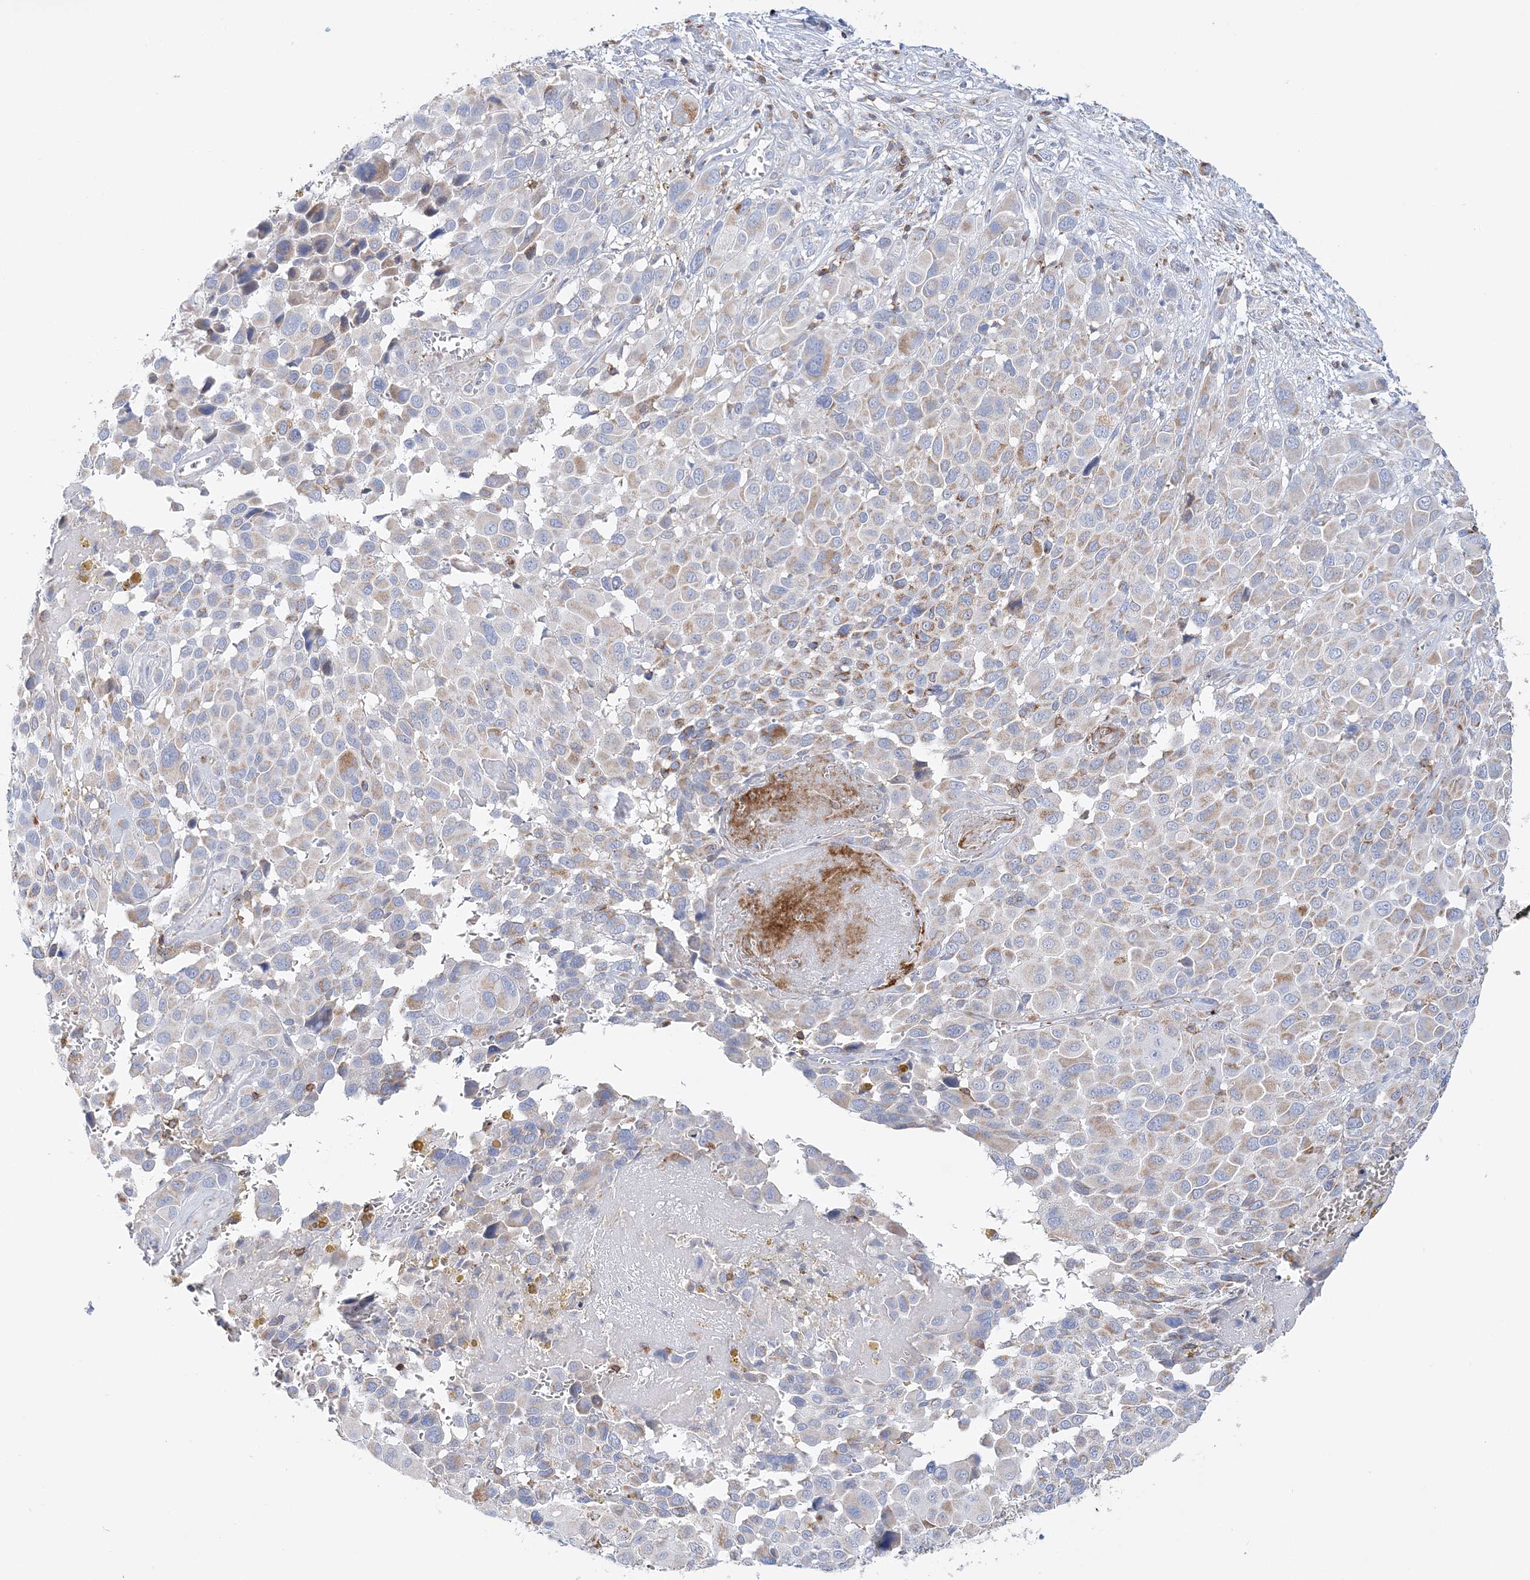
{"staining": {"intensity": "moderate", "quantity": "25%-75%", "location": "cytoplasmic/membranous"}, "tissue": "melanoma", "cell_type": "Tumor cells", "image_type": "cancer", "snomed": [{"axis": "morphology", "description": "Malignant melanoma, NOS"}, {"axis": "topography", "description": "Skin of trunk"}], "caption": "Human malignant melanoma stained with a brown dye reveals moderate cytoplasmic/membranous positive expression in approximately 25%-75% of tumor cells.", "gene": "TTC32", "patient": {"sex": "male", "age": 71}}